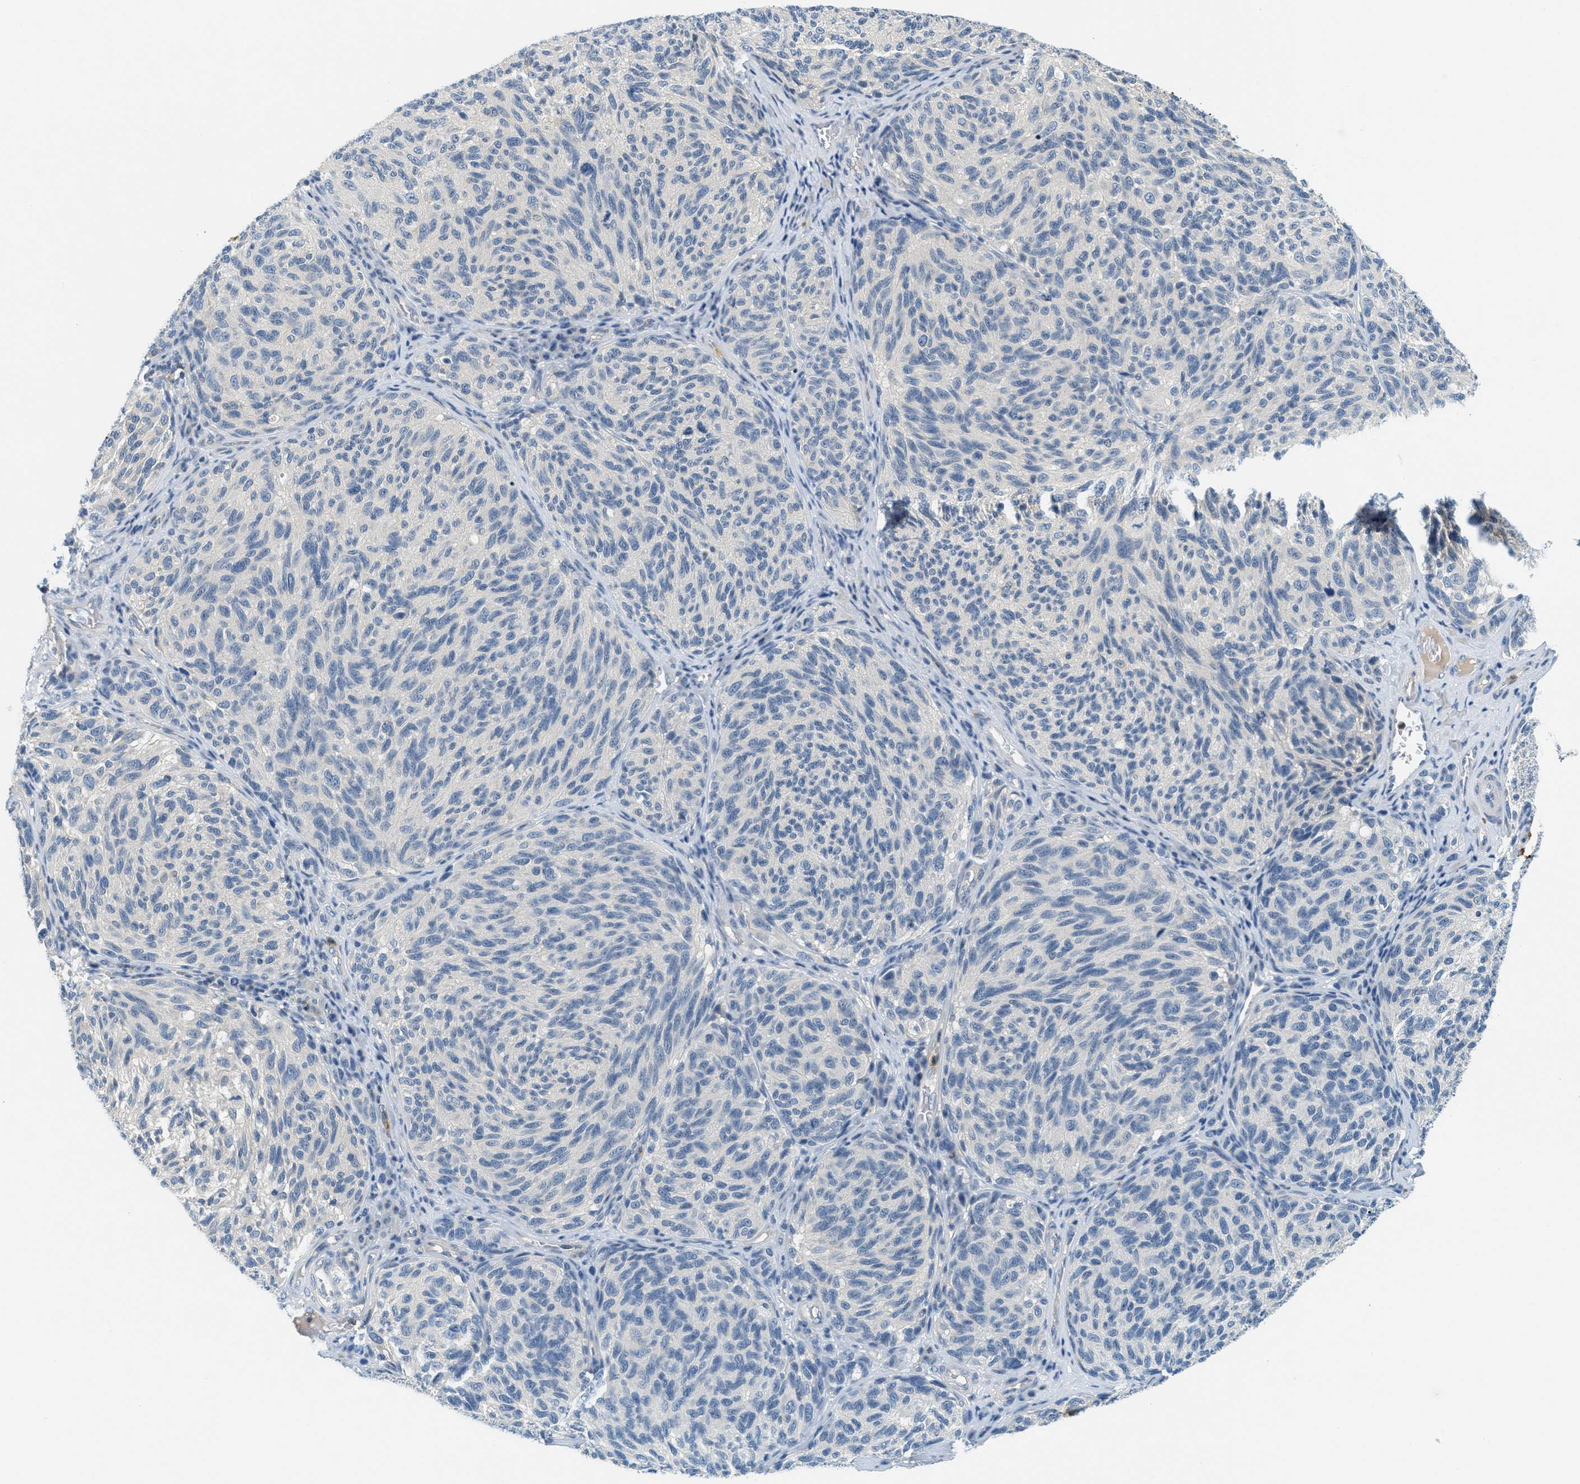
{"staining": {"intensity": "weak", "quantity": "<25%", "location": "cytoplasmic/membranous"}, "tissue": "melanoma", "cell_type": "Tumor cells", "image_type": "cancer", "snomed": [{"axis": "morphology", "description": "Malignant melanoma, NOS"}, {"axis": "topography", "description": "Skin"}], "caption": "An immunohistochemistry (IHC) histopathology image of melanoma is shown. There is no staining in tumor cells of melanoma.", "gene": "RASGRP2", "patient": {"sex": "female", "age": 73}}